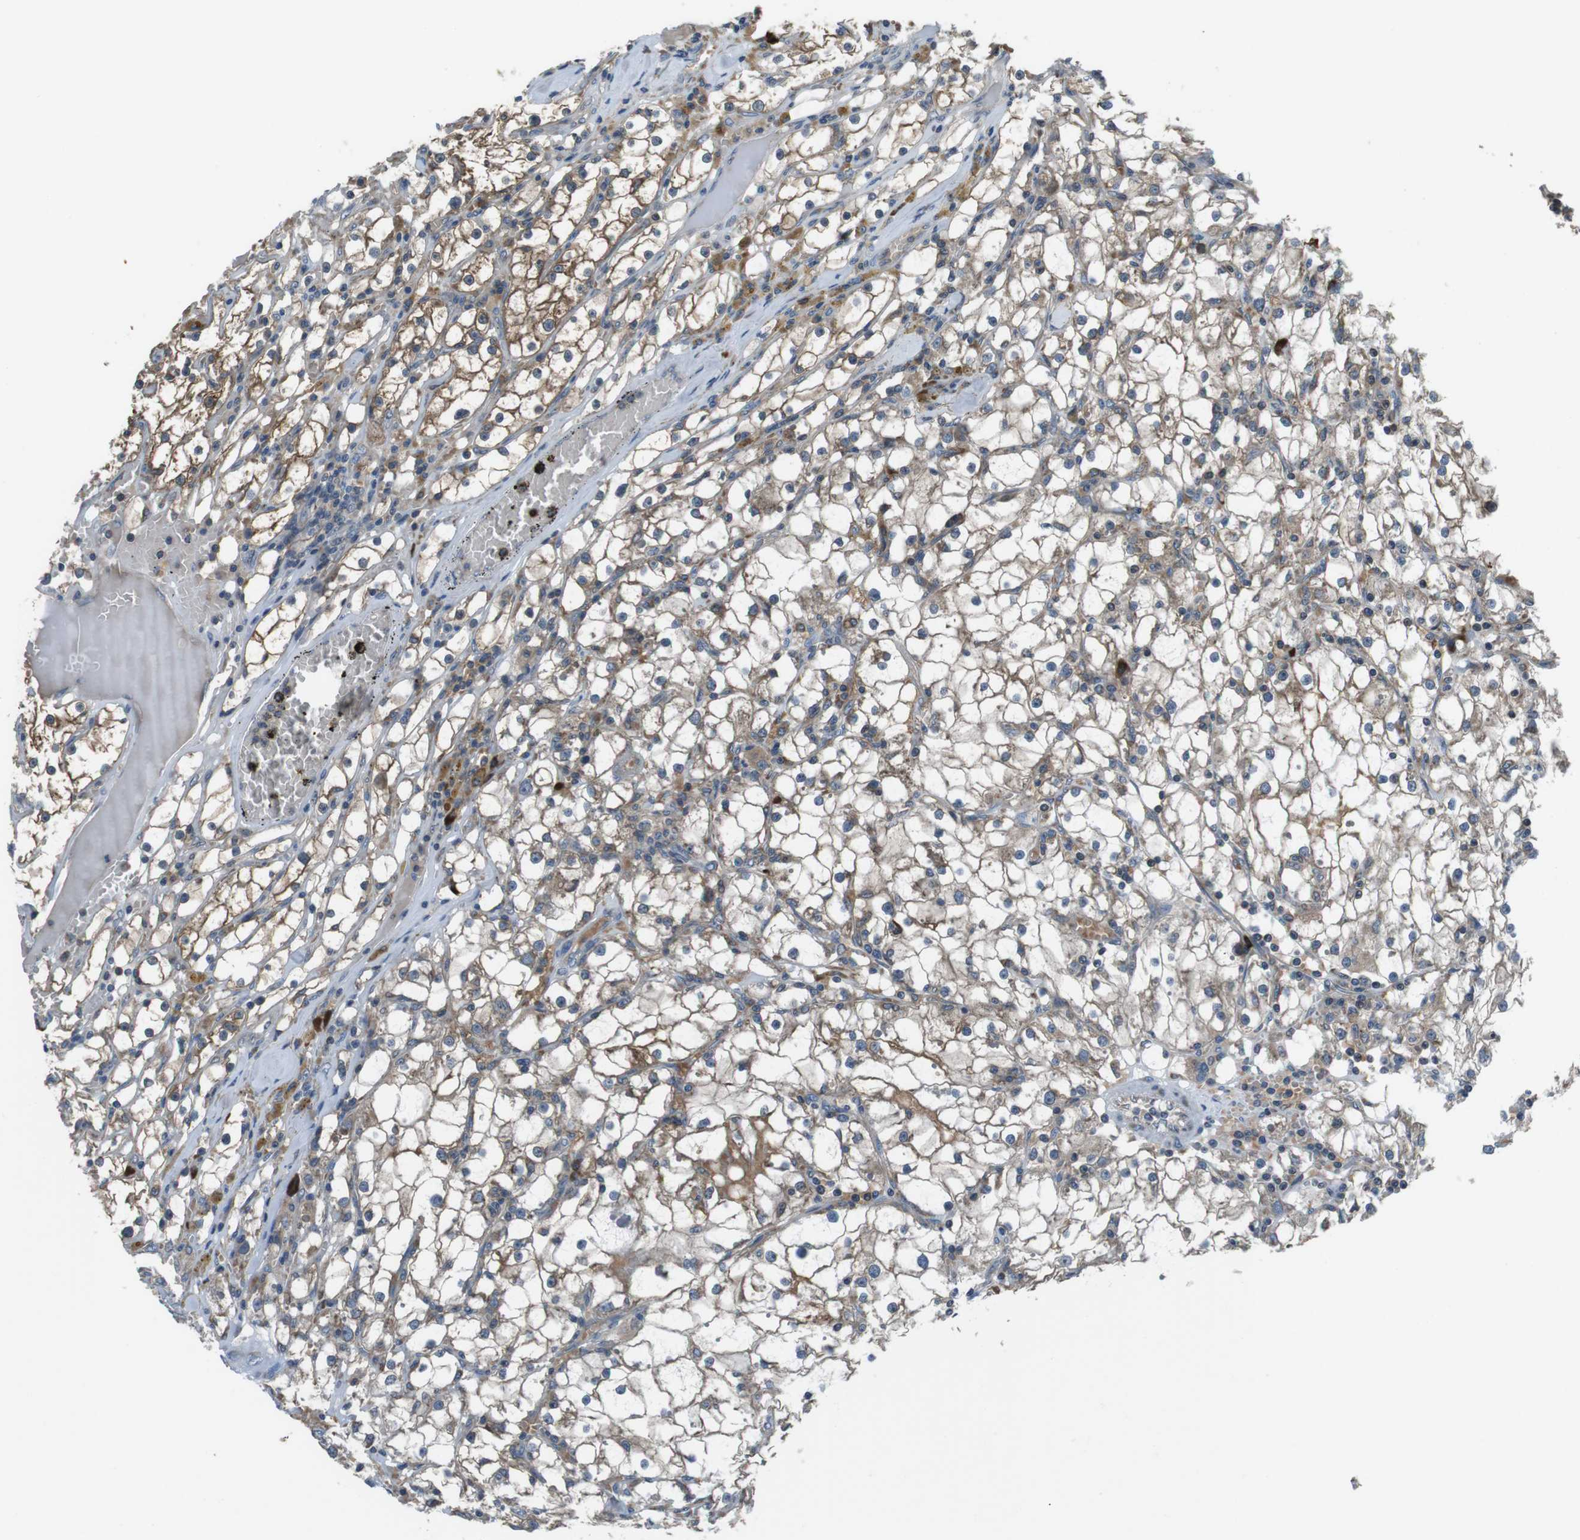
{"staining": {"intensity": "moderate", "quantity": ">75%", "location": "cytoplasmic/membranous"}, "tissue": "renal cancer", "cell_type": "Tumor cells", "image_type": "cancer", "snomed": [{"axis": "morphology", "description": "Adenocarcinoma, NOS"}, {"axis": "topography", "description": "Kidney"}], "caption": "Protein expression analysis of renal cancer (adenocarcinoma) shows moderate cytoplasmic/membranous expression in approximately >75% of tumor cells.", "gene": "SSR3", "patient": {"sex": "male", "age": 56}}